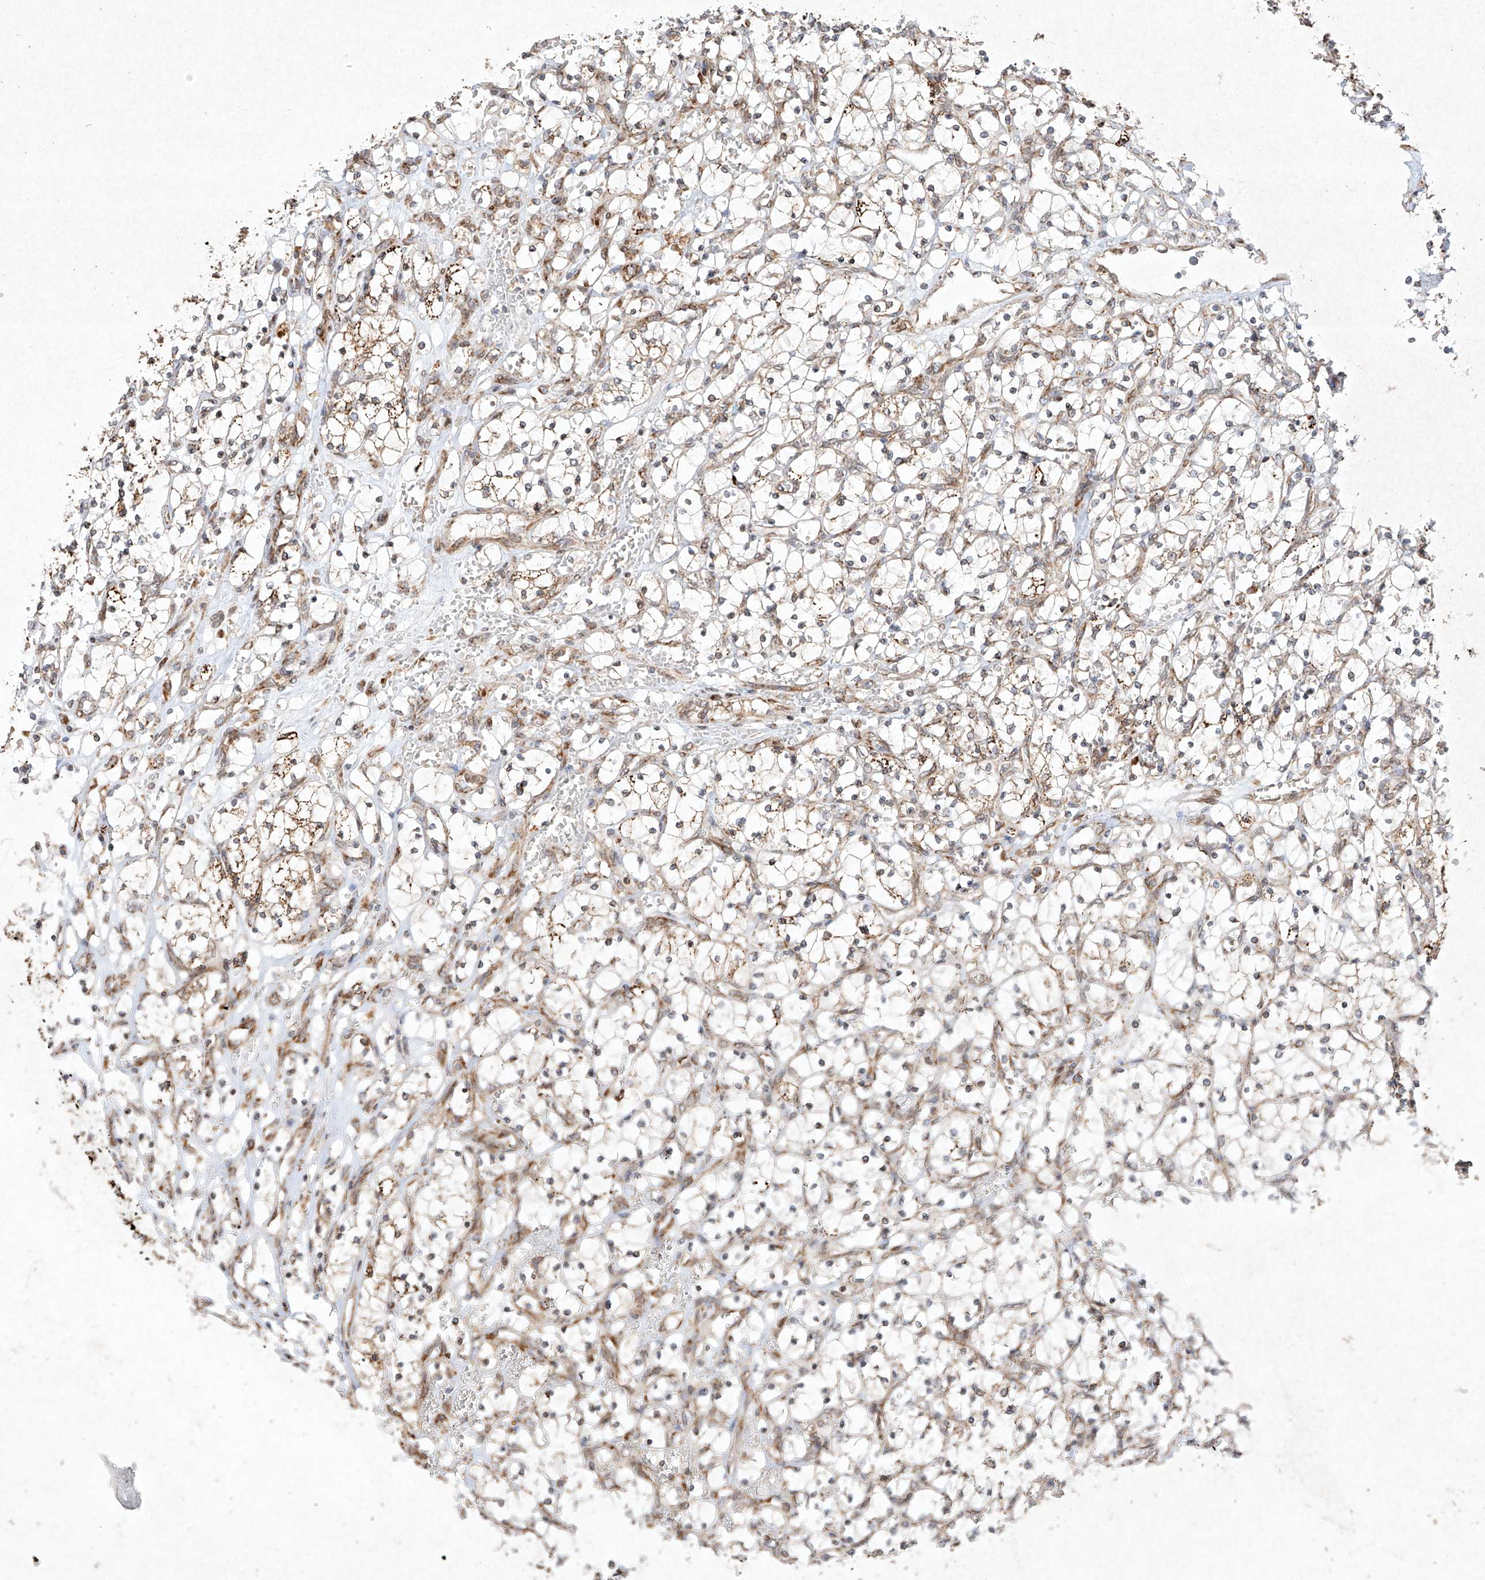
{"staining": {"intensity": "weak", "quantity": ">75%", "location": "cytoplasmic/membranous"}, "tissue": "renal cancer", "cell_type": "Tumor cells", "image_type": "cancer", "snomed": [{"axis": "morphology", "description": "Adenocarcinoma, NOS"}, {"axis": "topography", "description": "Kidney"}], "caption": "A low amount of weak cytoplasmic/membranous staining is present in about >75% of tumor cells in adenocarcinoma (renal) tissue. (Brightfield microscopy of DAB IHC at high magnification).", "gene": "SEMA3B", "patient": {"sex": "female", "age": 69}}